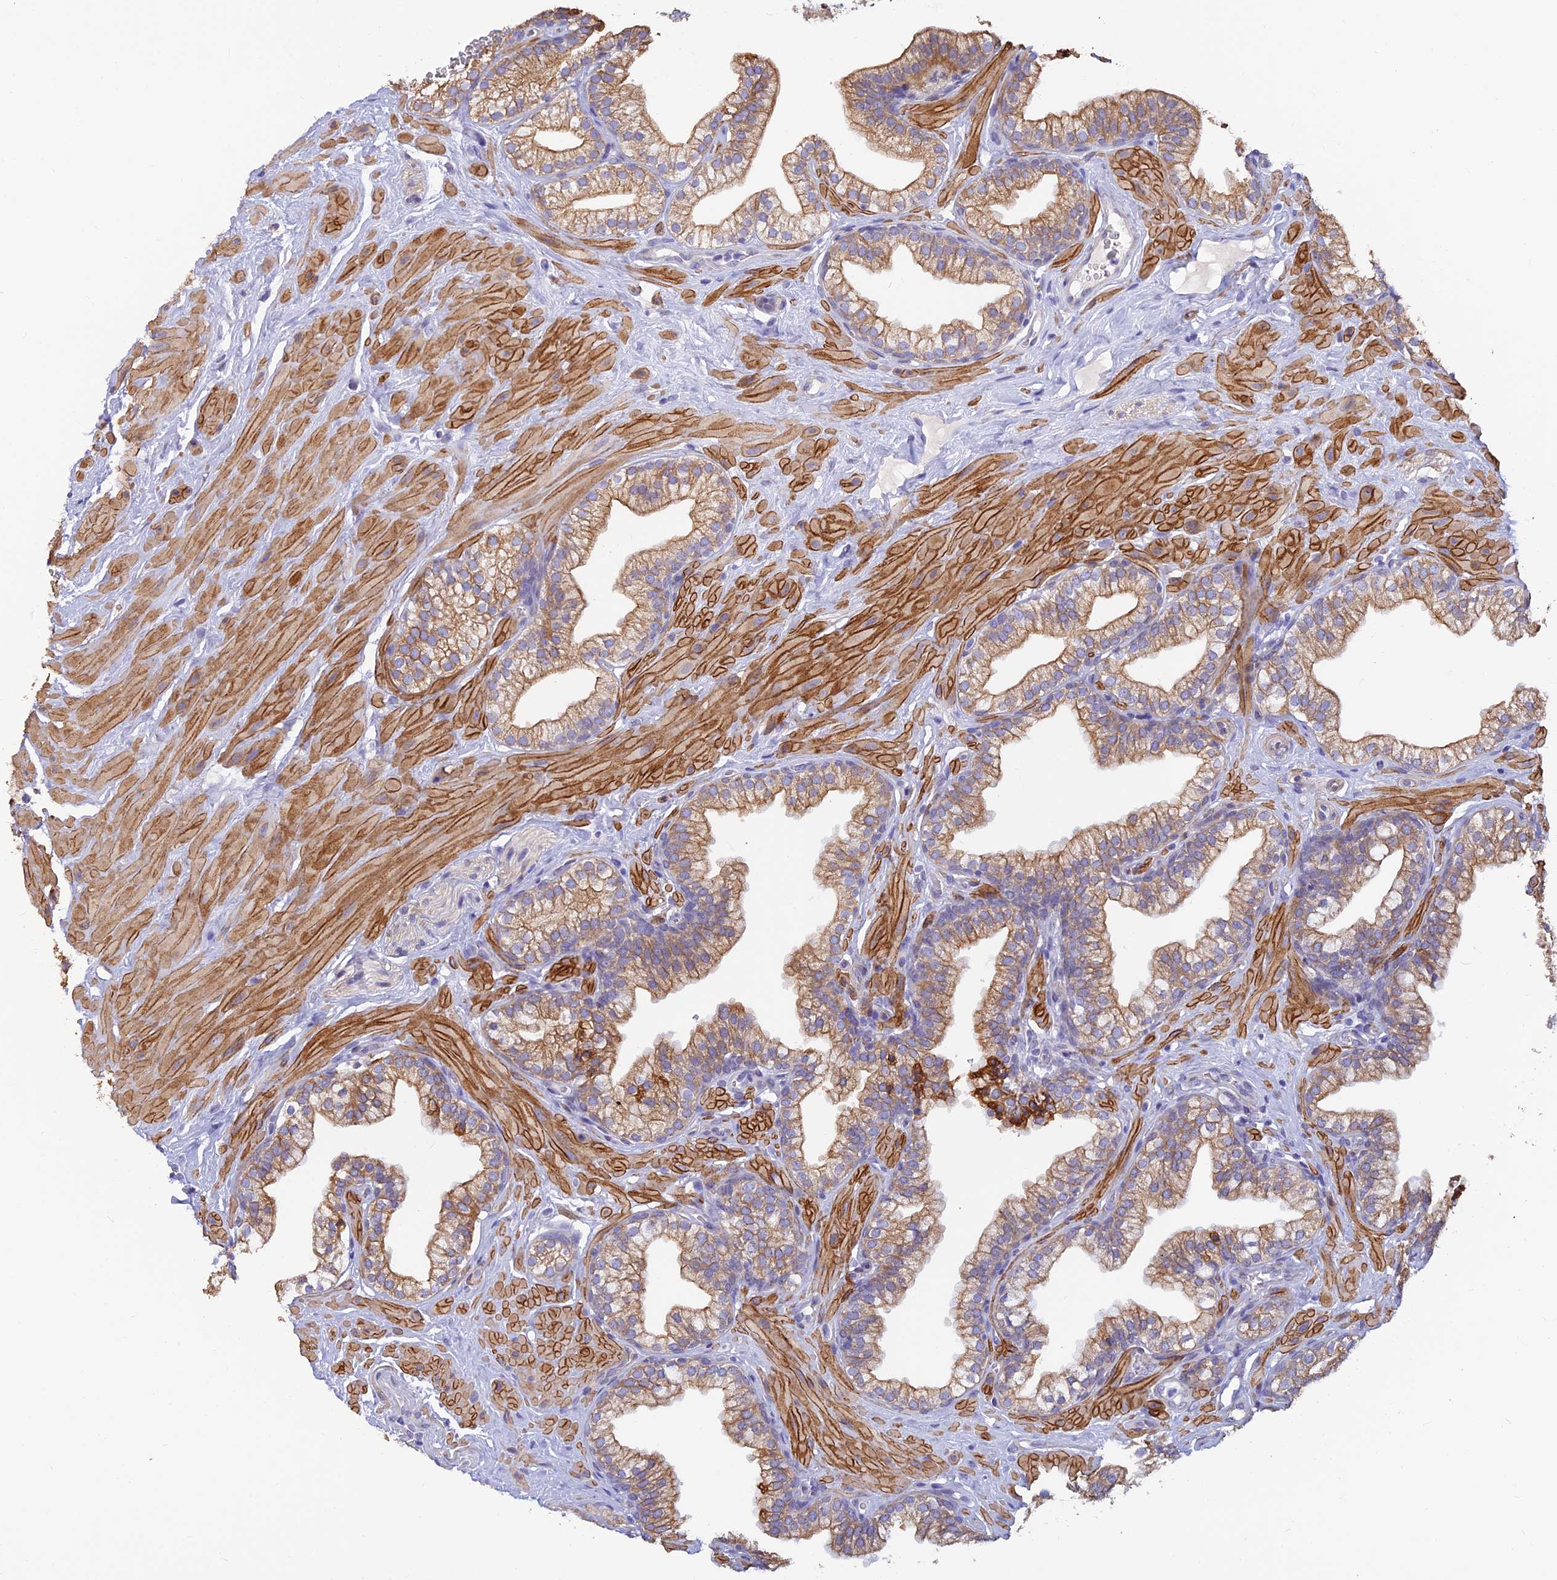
{"staining": {"intensity": "moderate", "quantity": ">75%", "location": "cytoplasmic/membranous"}, "tissue": "prostate", "cell_type": "Glandular cells", "image_type": "normal", "snomed": [{"axis": "morphology", "description": "Normal tissue, NOS"}, {"axis": "morphology", "description": "Urothelial carcinoma, Low grade"}, {"axis": "topography", "description": "Urinary bladder"}, {"axis": "topography", "description": "Prostate"}], "caption": "This micrograph displays immunohistochemistry staining of unremarkable human prostate, with medium moderate cytoplasmic/membranous expression in about >75% of glandular cells.", "gene": "ALDH1L2", "patient": {"sex": "male", "age": 60}}